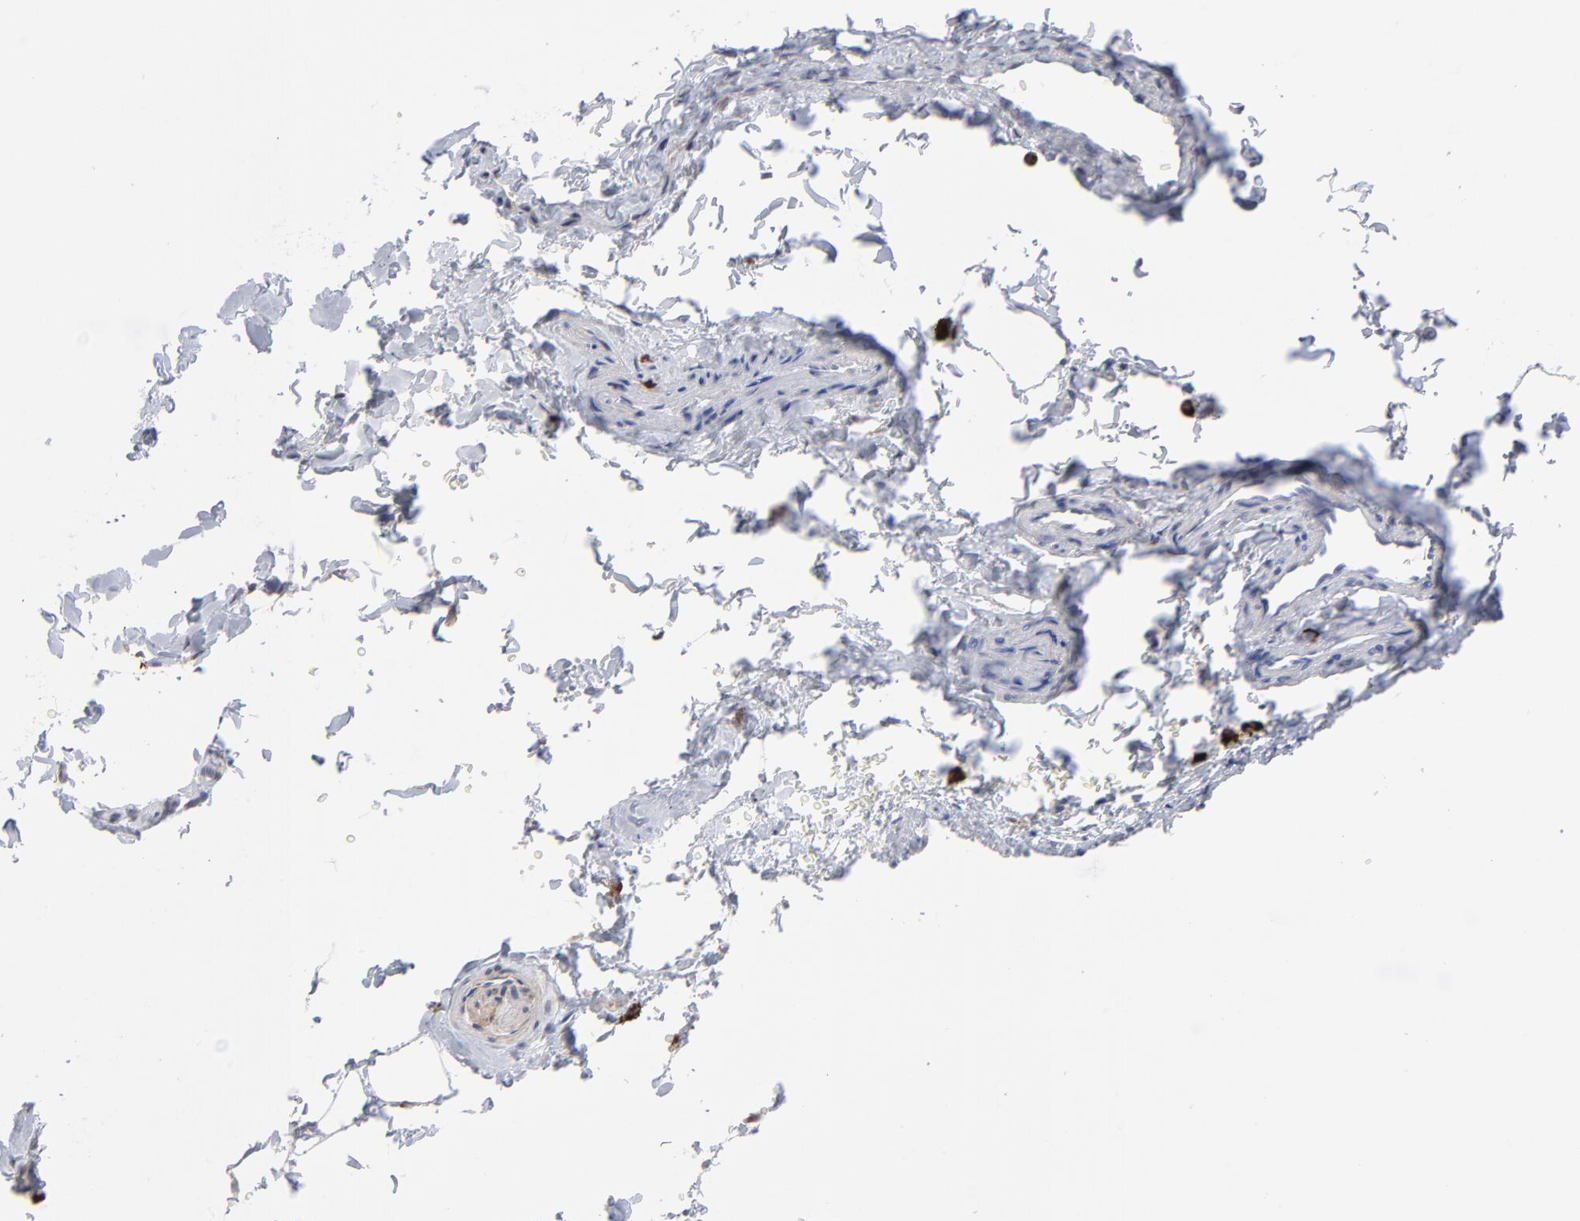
{"staining": {"intensity": "weak", "quantity": "25%-75%", "location": "cytoplasmic/membranous"}, "tissue": "stomach", "cell_type": "Glandular cells", "image_type": "normal", "snomed": [{"axis": "morphology", "description": "Normal tissue, NOS"}, {"axis": "topography", "description": "Stomach, upper"}], "caption": "Unremarkable stomach was stained to show a protein in brown. There is low levels of weak cytoplasmic/membranous expression in about 25%-75% of glandular cells. The staining was performed using DAB, with brown indicating positive protein expression. Nuclei are stained blue with hematoxylin.", "gene": "NBN", "patient": {"sex": "female", "age": 56}}